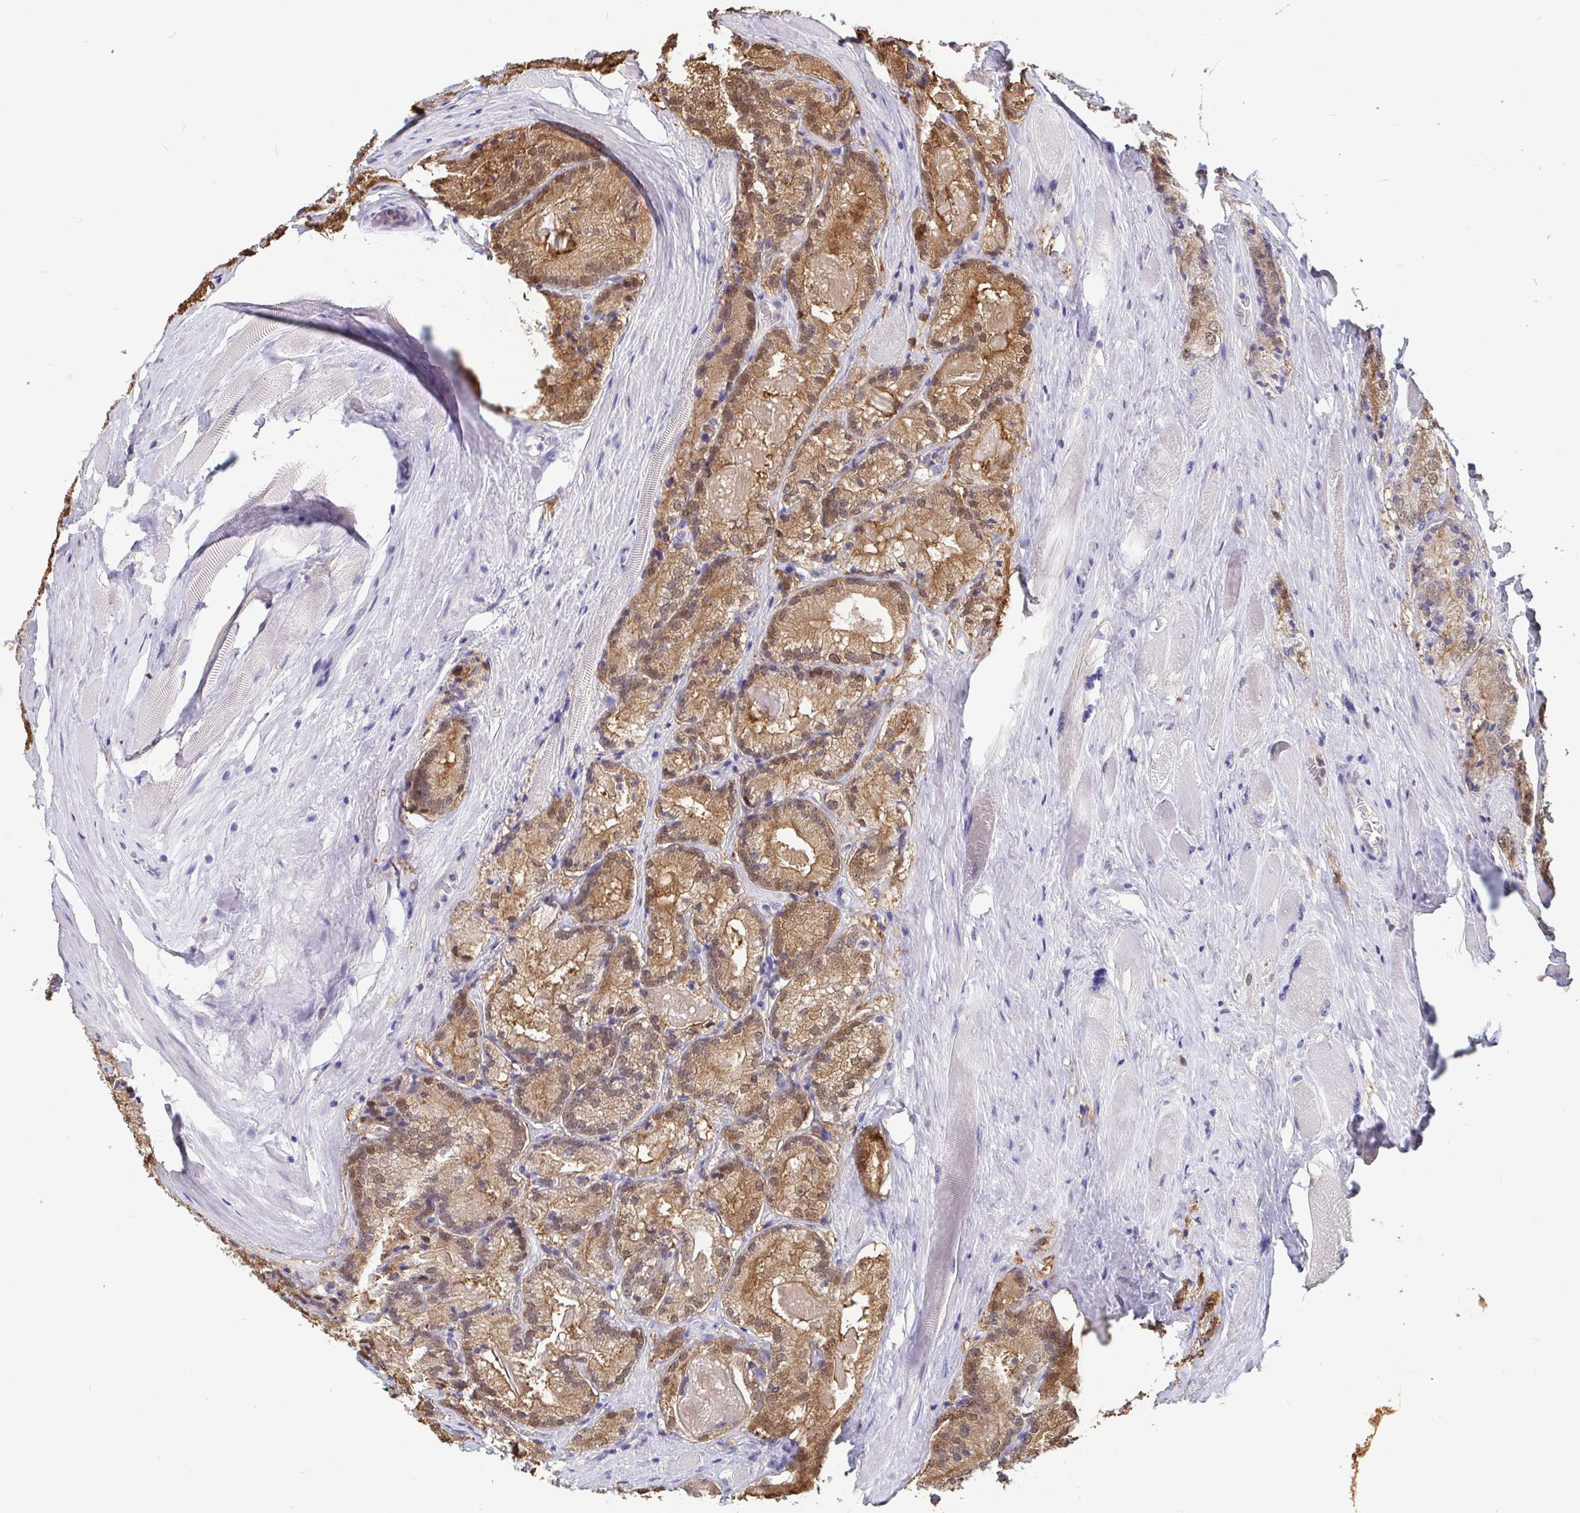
{"staining": {"intensity": "moderate", "quantity": ">75%", "location": "cytoplasmic/membranous"}, "tissue": "prostate cancer", "cell_type": "Tumor cells", "image_type": "cancer", "snomed": [{"axis": "morphology", "description": "Adenocarcinoma, NOS"}, {"axis": "morphology", "description": "Adenocarcinoma, Low grade"}, {"axis": "topography", "description": "Prostate"}], "caption": "About >75% of tumor cells in adenocarcinoma (low-grade) (prostate) demonstrate moderate cytoplasmic/membranous protein expression as visualized by brown immunohistochemical staining.", "gene": "IDH1", "patient": {"sex": "male", "age": 68}}